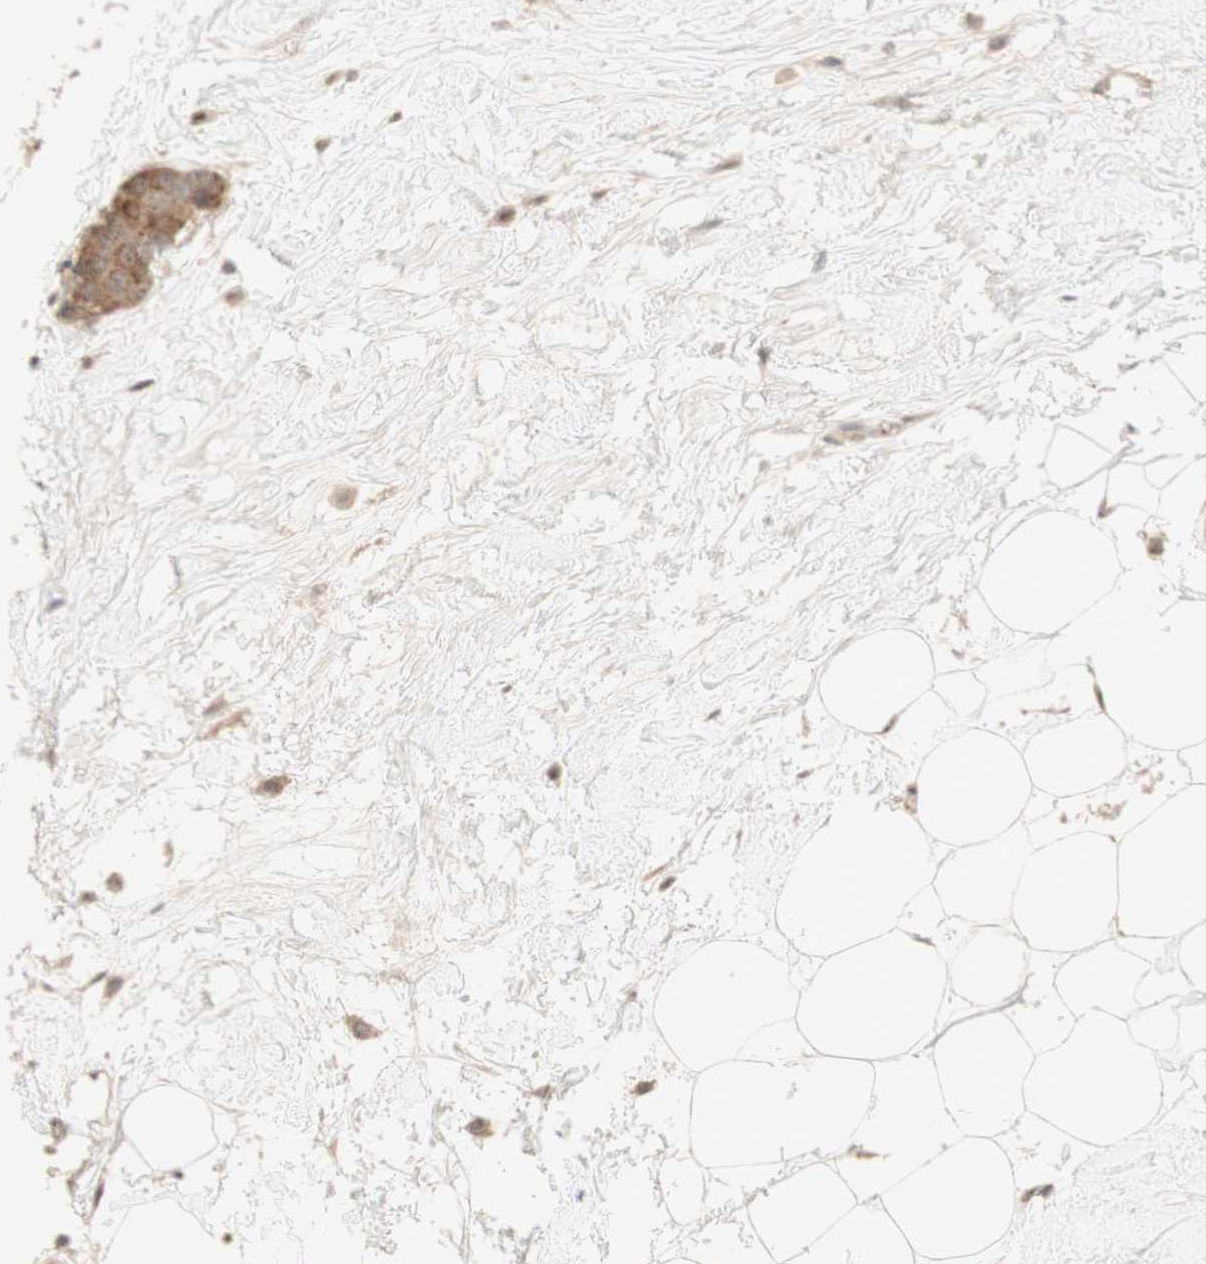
{"staining": {"intensity": "moderate", "quantity": ">75%", "location": "cytoplasmic/membranous"}, "tissue": "breast cancer", "cell_type": "Tumor cells", "image_type": "cancer", "snomed": [{"axis": "morphology", "description": "Normal tissue, NOS"}, {"axis": "morphology", "description": "Duct carcinoma"}, {"axis": "topography", "description": "Breast"}], "caption": "Immunohistochemical staining of breast cancer displays moderate cytoplasmic/membranous protein positivity in about >75% of tumor cells. (DAB (3,3'-diaminobenzidine) IHC with brightfield microscopy, high magnification).", "gene": "CYLD", "patient": {"sex": "female", "age": 39}}